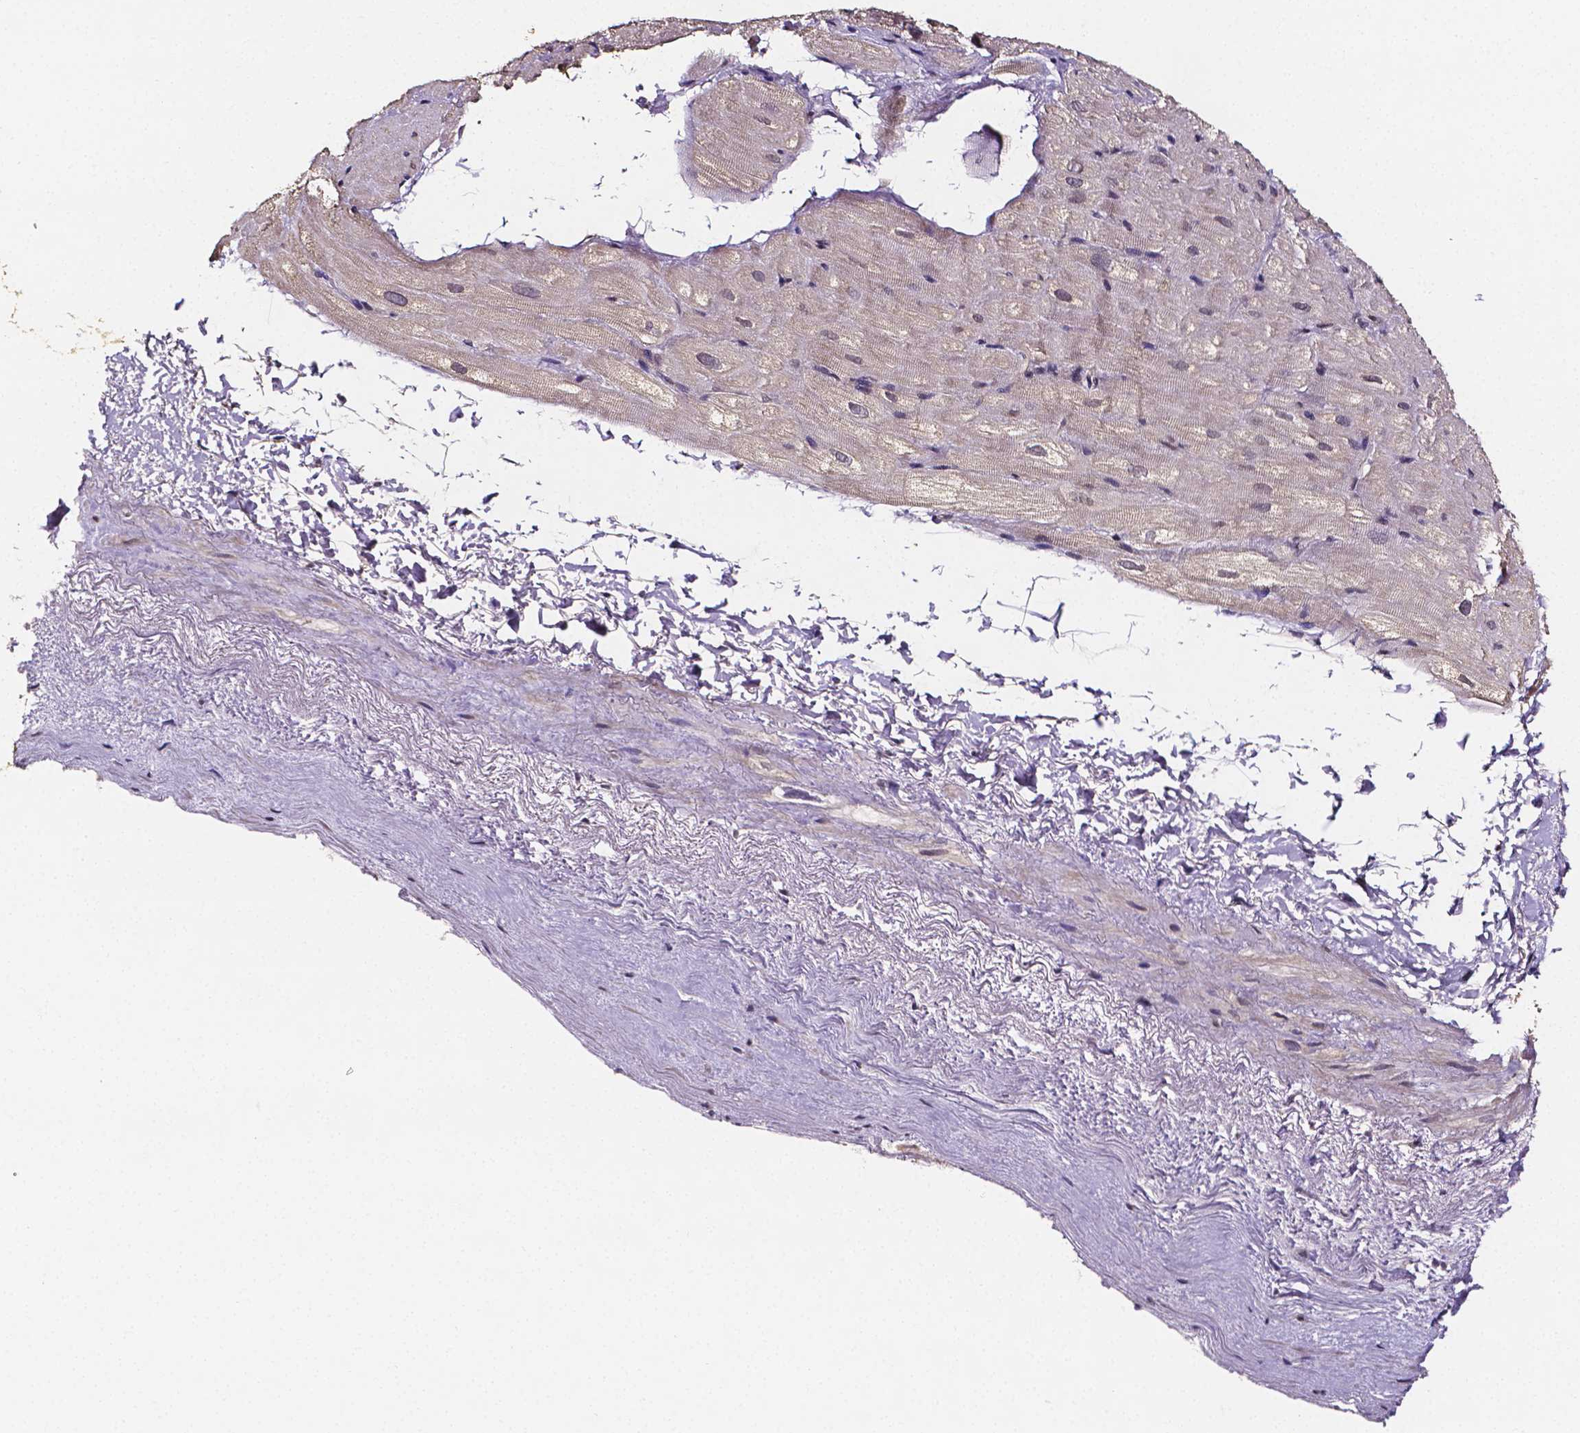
{"staining": {"intensity": "weak", "quantity": "<25%", "location": "cytoplasmic/membranous"}, "tissue": "heart muscle", "cell_type": "Cardiomyocytes", "image_type": "normal", "snomed": [{"axis": "morphology", "description": "Normal tissue, NOS"}, {"axis": "topography", "description": "Heart"}], "caption": "Protein analysis of unremarkable heart muscle demonstrates no significant expression in cardiomyocytes.", "gene": "NRGN", "patient": {"sex": "male", "age": 62}}